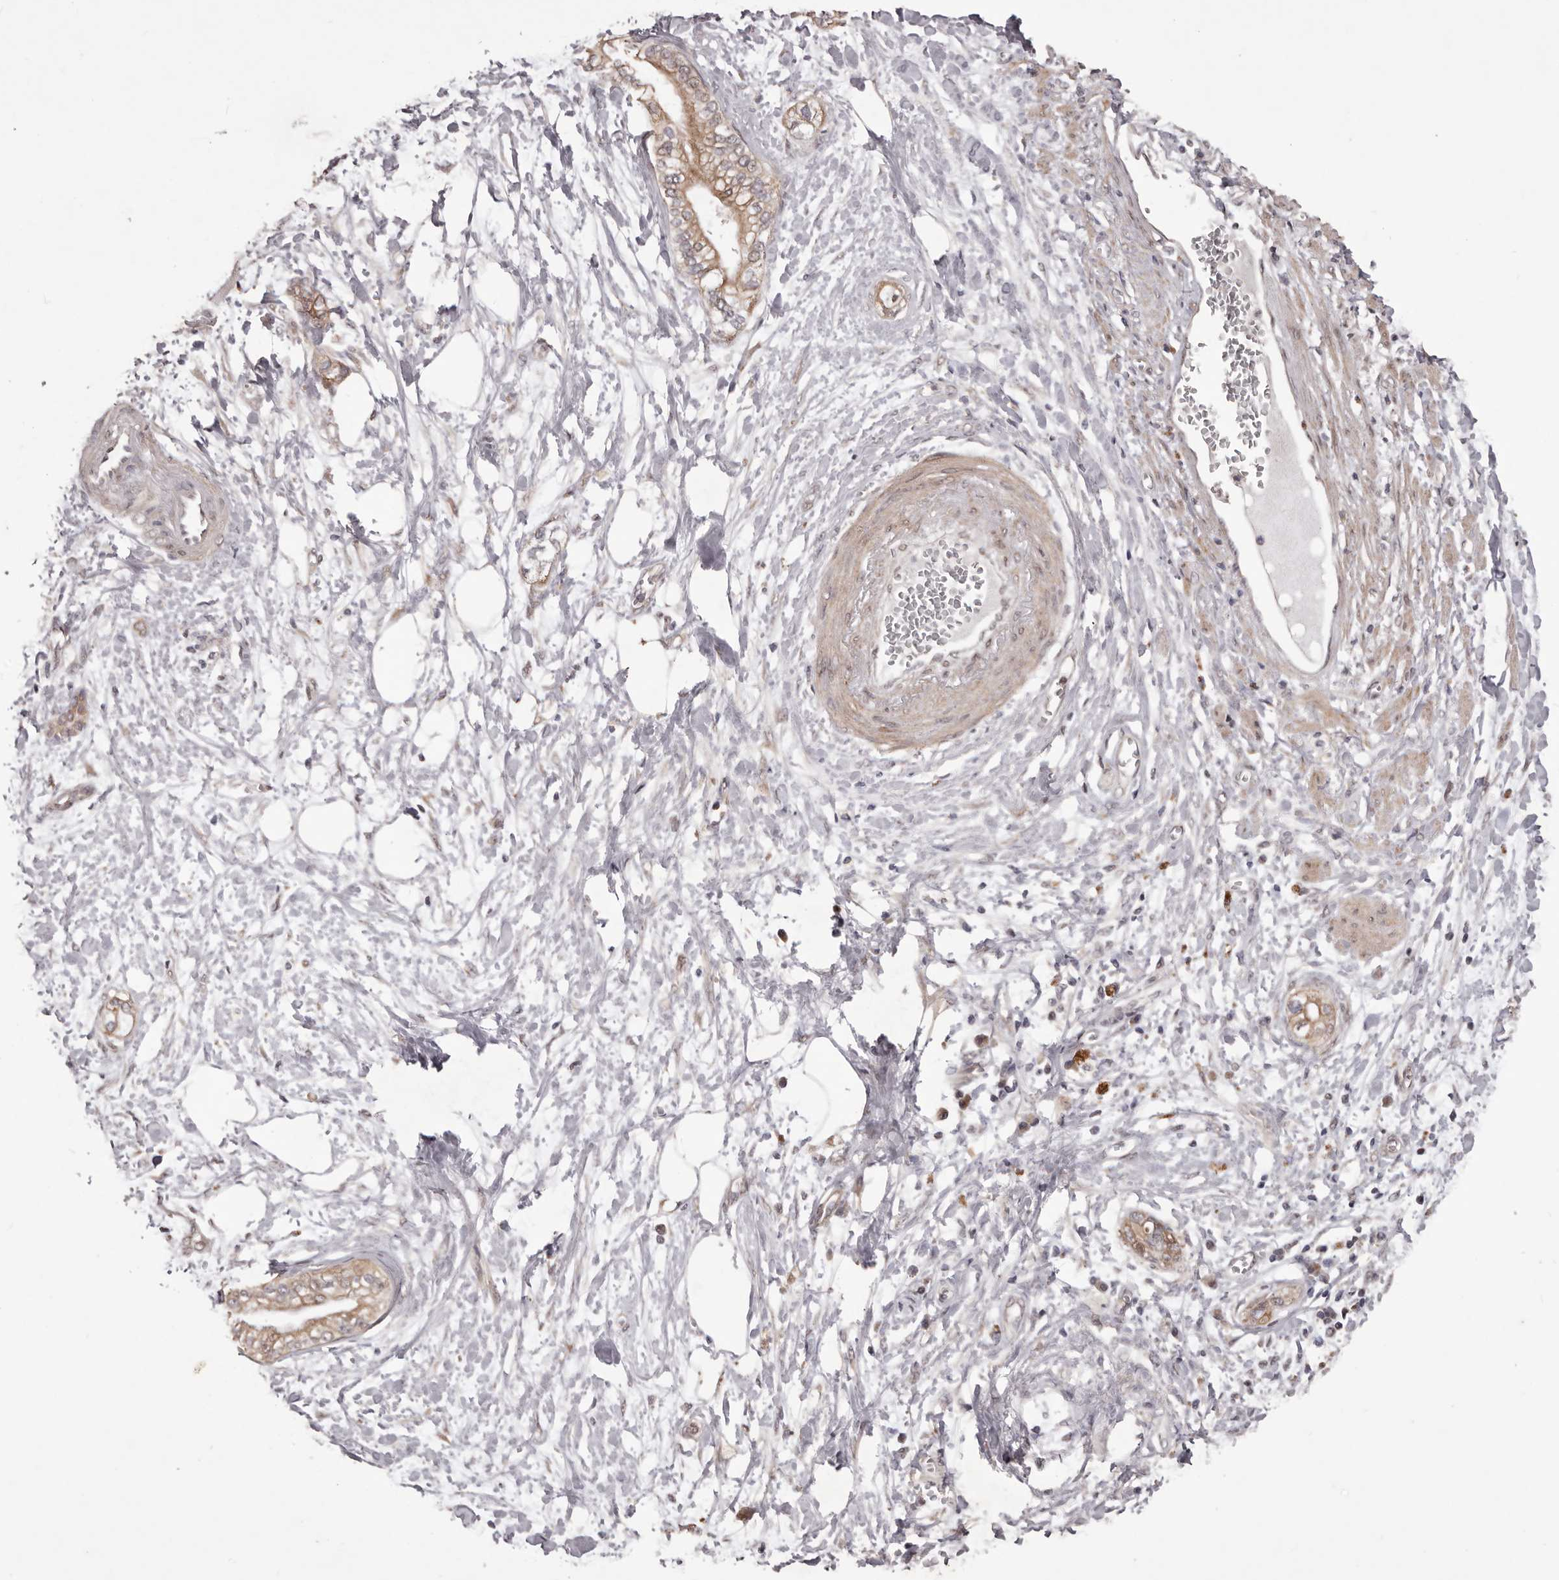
{"staining": {"intensity": "moderate", "quantity": ">75%", "location": "cytoplasmic/membranous"}, "tissue": "pancreatic cancer", "cell_type": "Tumor cells", "image_type": "cancer", "snomed": [{"axis": "morphology", "description": "Adenocarcinoma, NOS"}, {"axis": "topography", "description": "Pancreas"}], "caption": "Pancreatic adenocarcinoma was stained to show a protein in brown. There is medium levels of moderate cytoplasmic/membranous expression in approximately >75% of tumor cells. (Stains: DAB in brown, nuclei in blue, Microscopy: brightfield microscopy at high magnification).", "gene": "CELF3", "patient": {"sex": "male", "age": 68}}